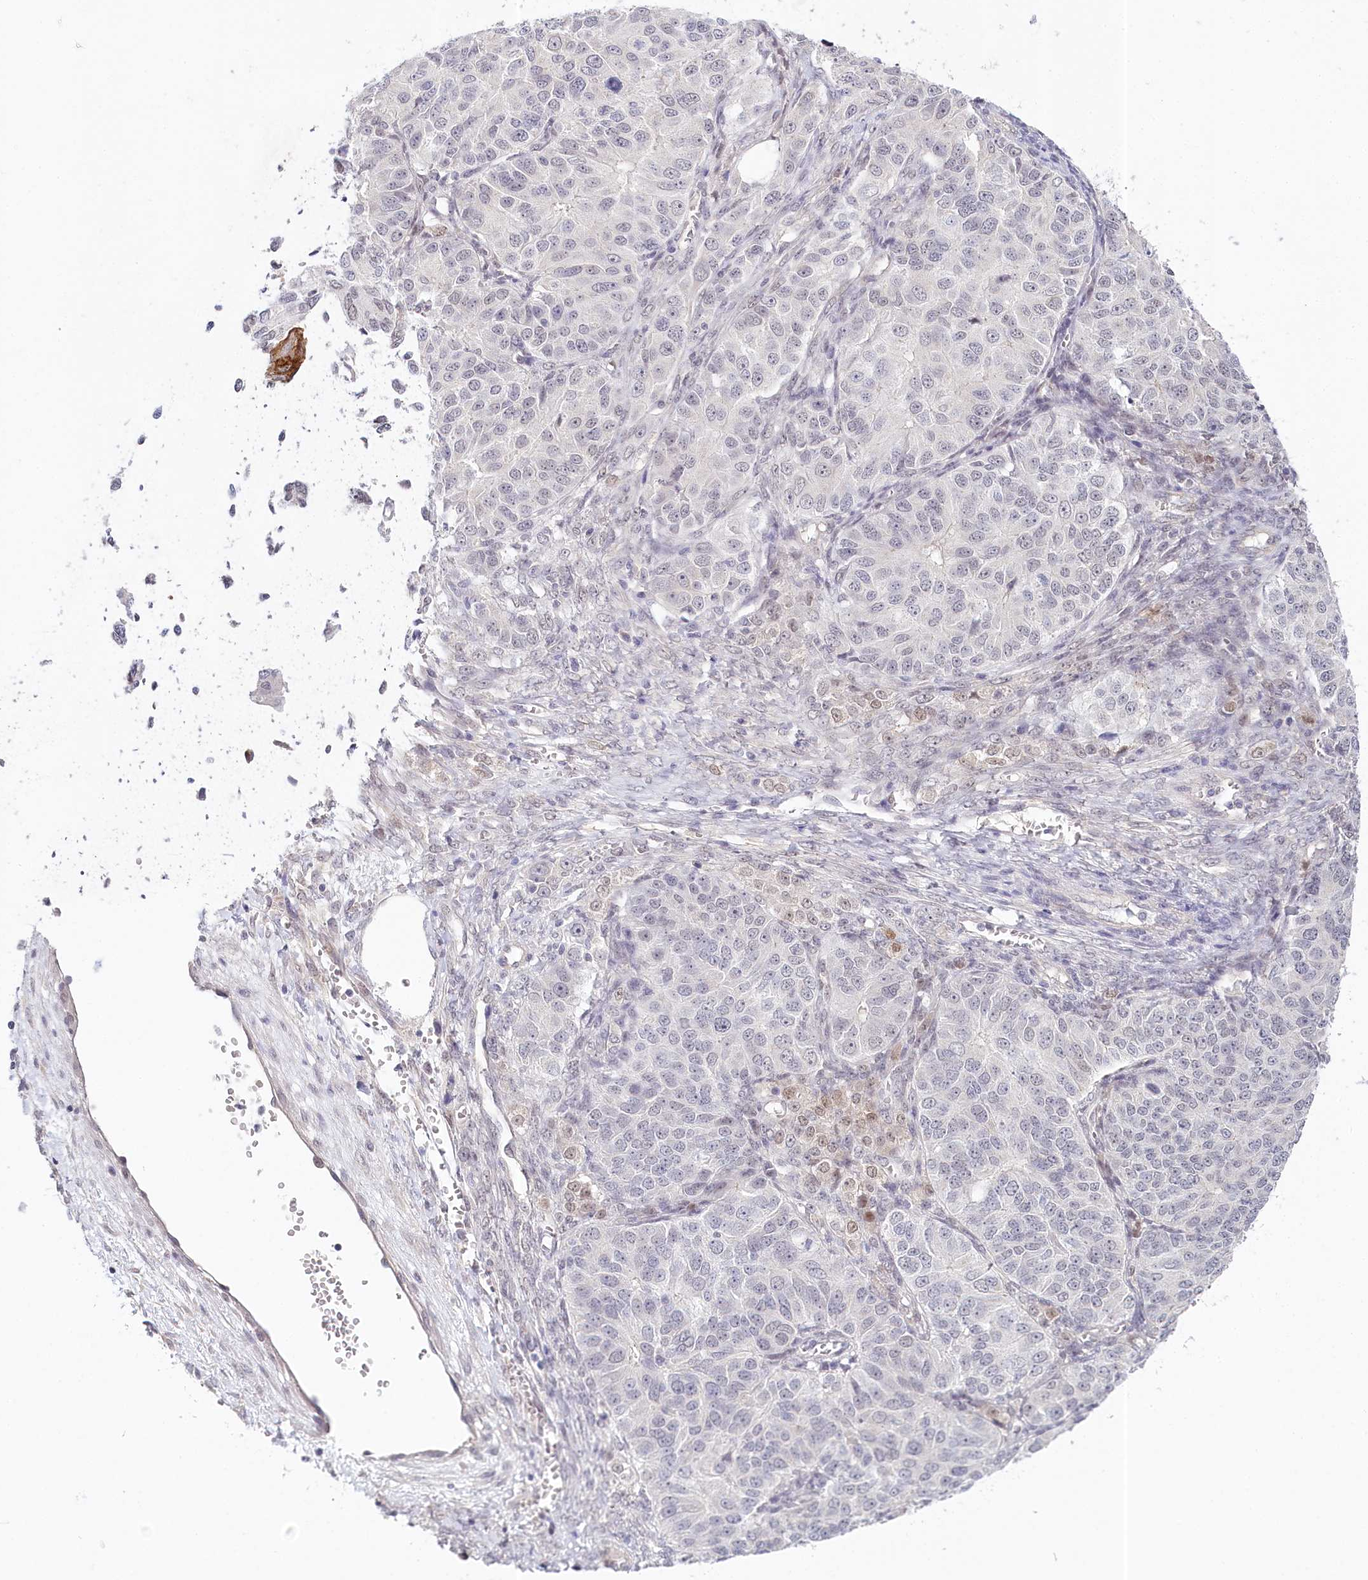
{"staining": {"intensity": "weak", "quantity": "<25%", "location": "nuclear"}, "tissue": "ovarian cancer", "cell_type": "Tumor cells", "image_type": "cancer", "snomed": [{"axis": "morphology", "description": "Carcinoma, endometroid"}, {"axis": "topography", "description": "Ovary"}], "caption": "The micrograph displays no staining of tumor cells in ovarian cancer.", "gene": "AMTN", "patient": {"sex": "female", "age": 51}}